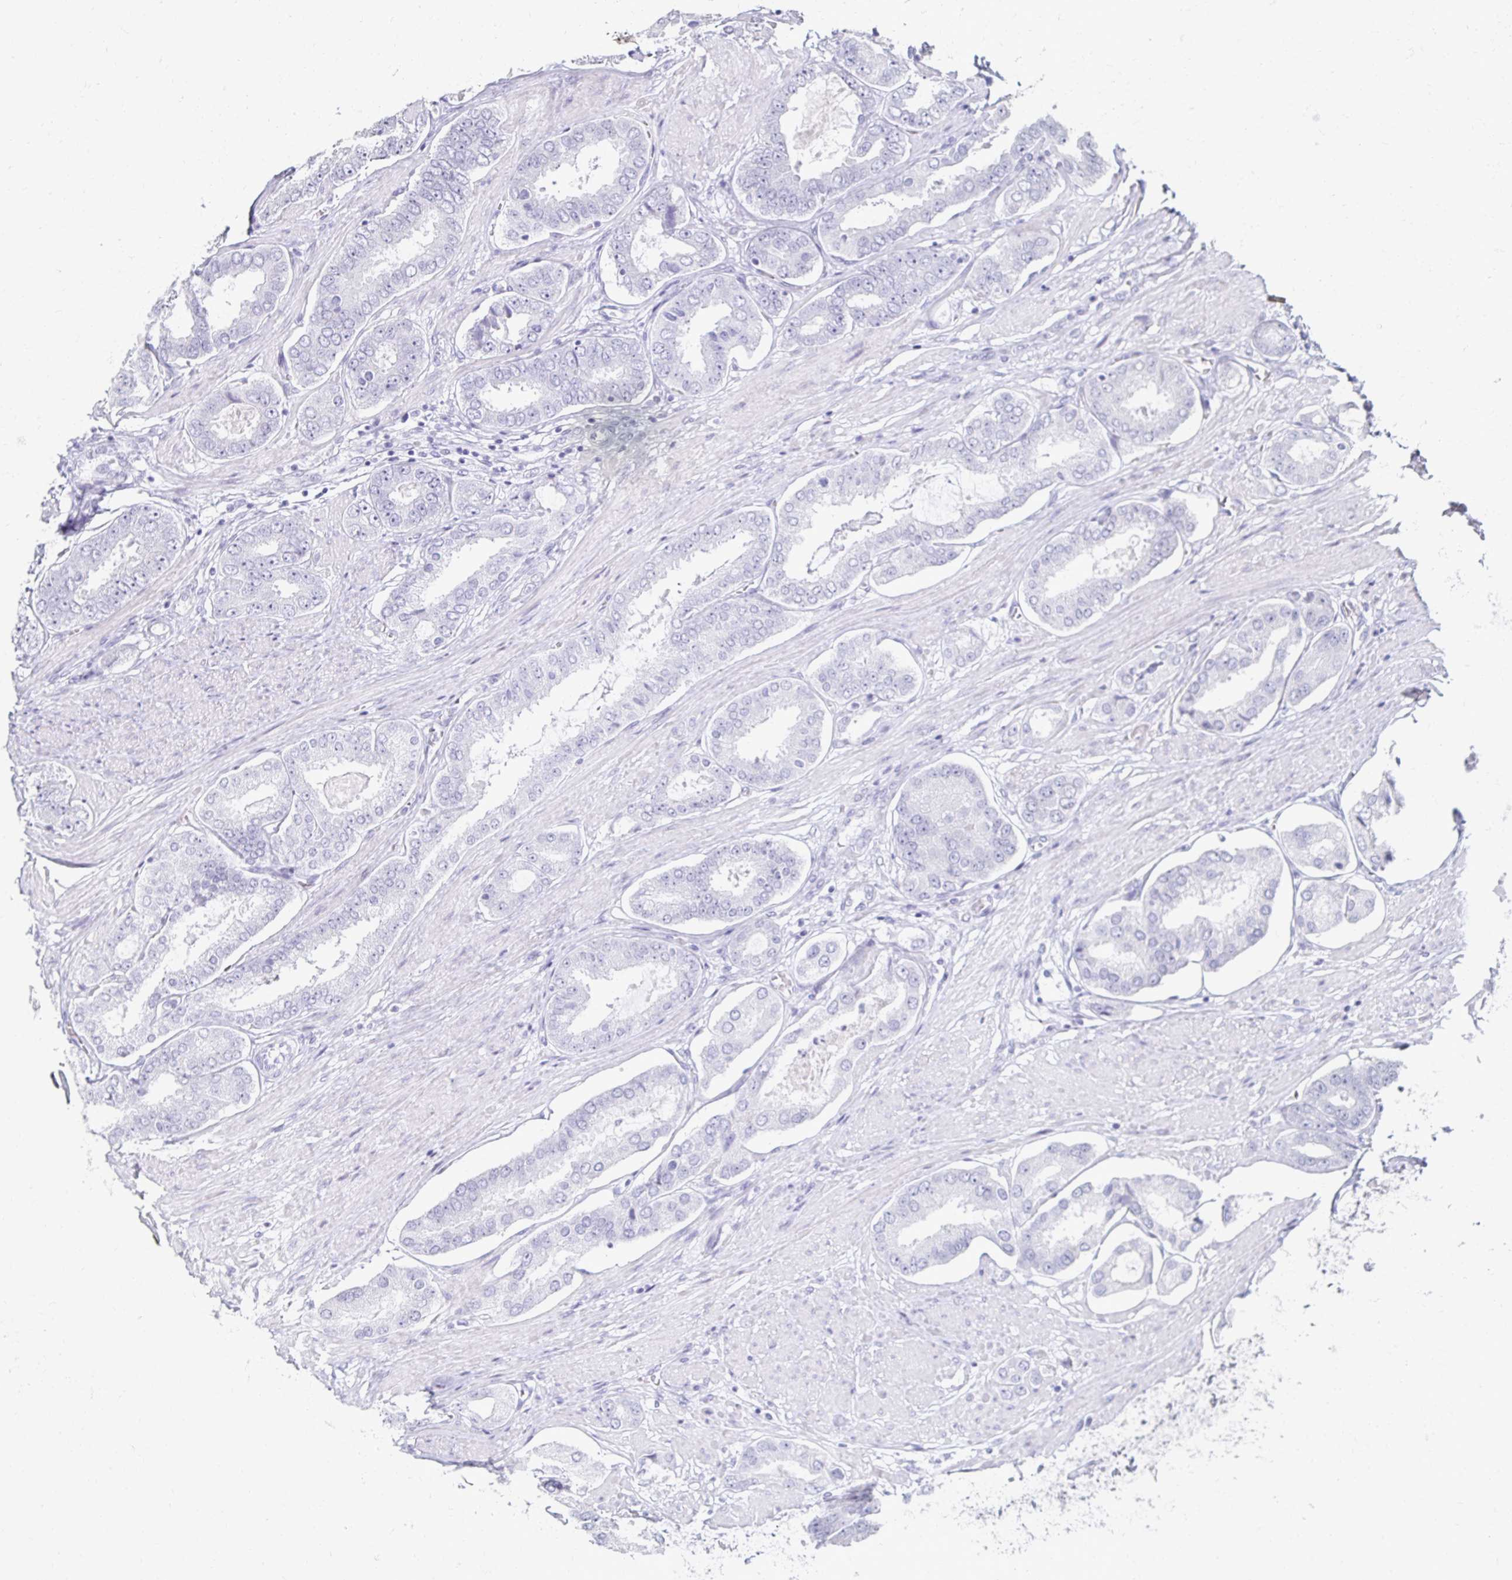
{"staining": {"intensity": "negative", "quantity": "none", "location": "none"}, "tissue": "prostate cancer", "cell_type": "Tumor cells", "image_type": "cancer", "snomed": [{"axis": "morphology", "description": "Adenocarcinoma, High grade"}, {"axis": "topography", "description": "Prostate"}], "caption": "Prostate cancer stained for a protein using immunohistochemistry exhibits no staining tumor cells.", "gene": "TOMM34", "patient": {"sex": "male", "age": 63}}